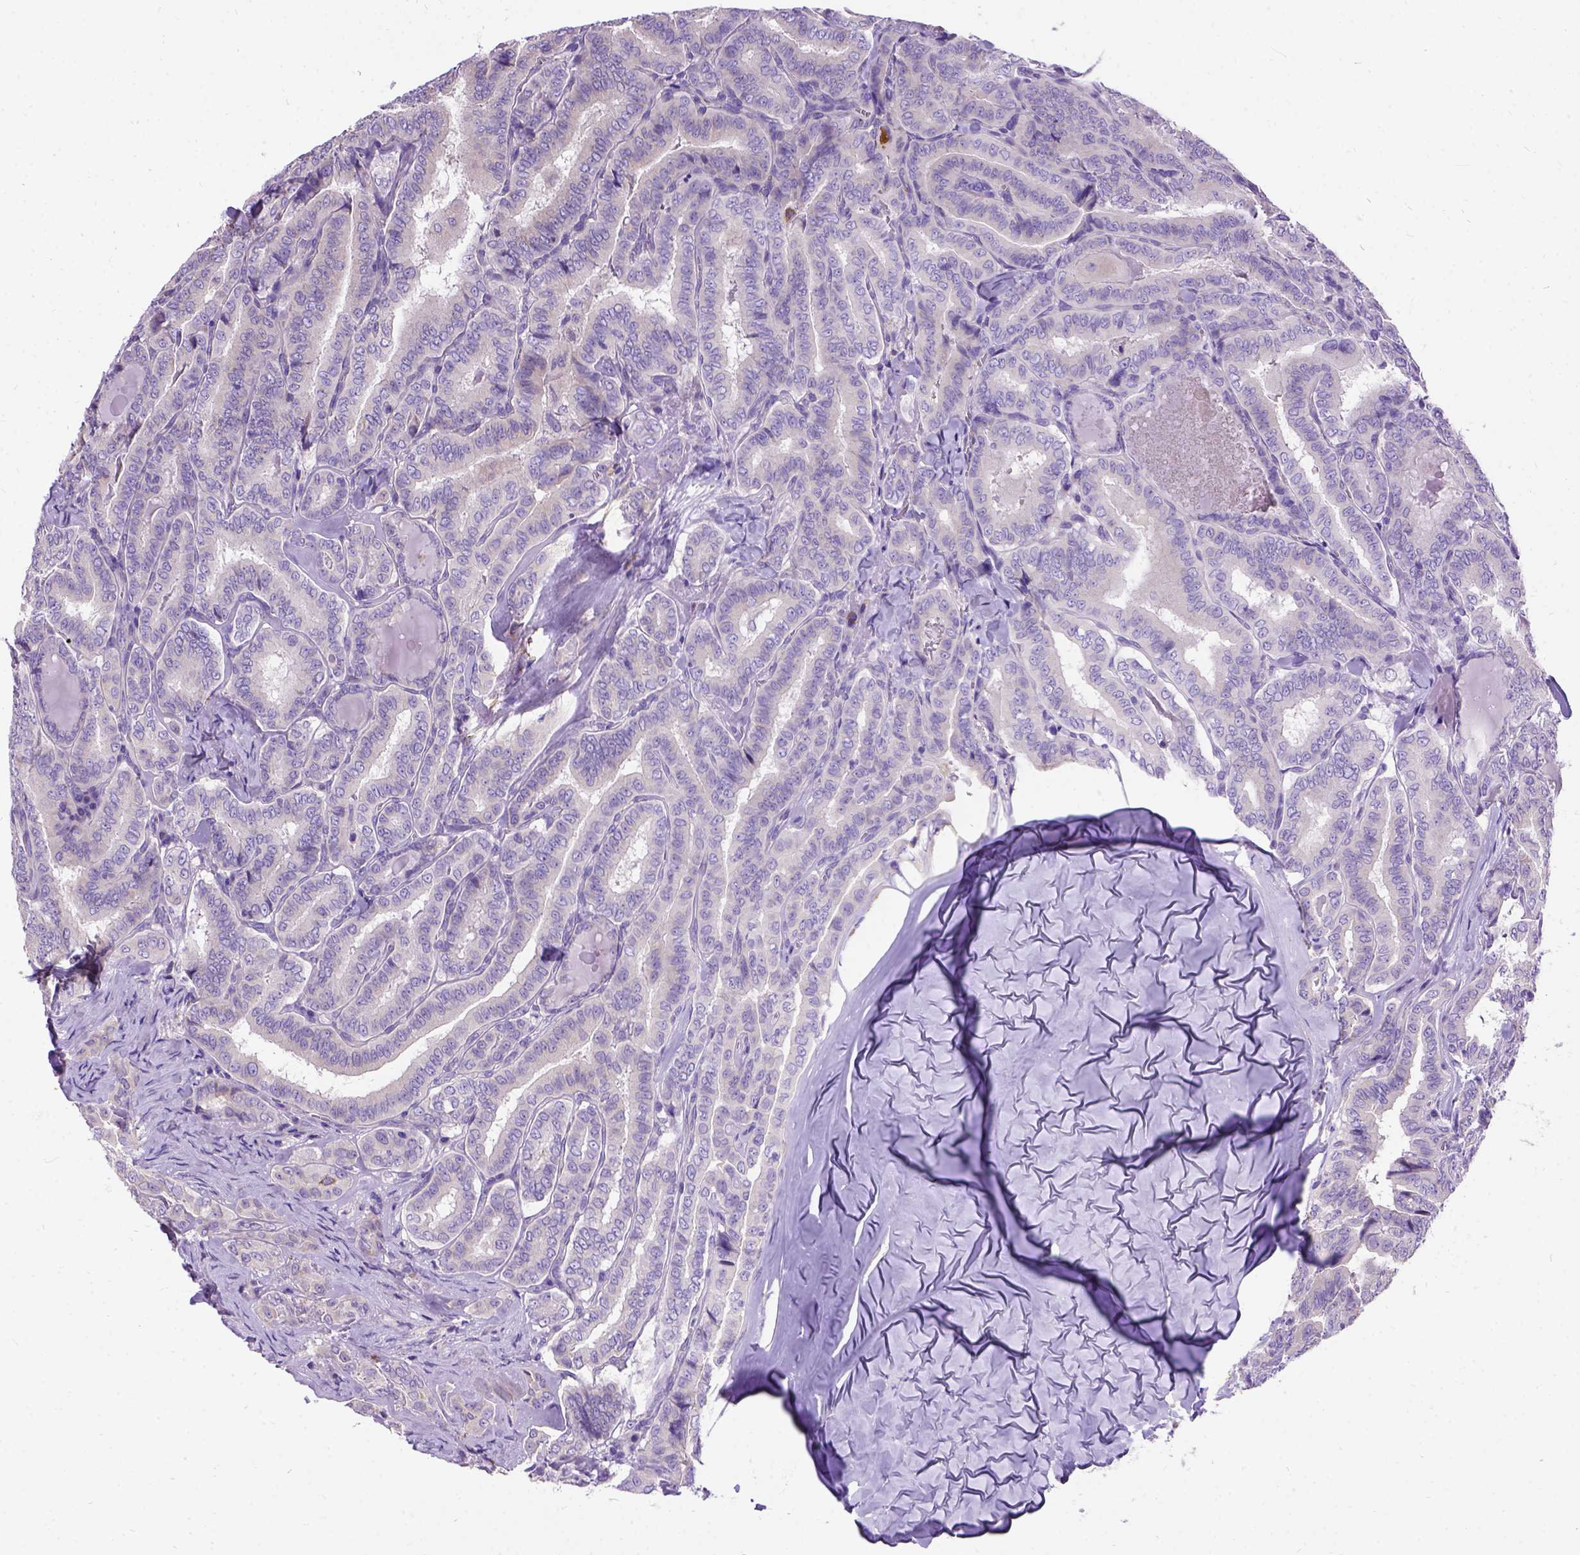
{"staining": {"intensity": "weak", "quantity": "25%-75%", "location": "cytoplasmic/membranous"}, "tissue": "thyroid cancer", "cell_type": "Tumor cells", "image_type": "cancer", "snomed": [{"axis": "morphology", "description": "Papillary adenocarcinoma, NOS"}, {"axis": "morphology", "description": "Papillary adenoma metastatic"}, {"axis": "topography", "description": "Thyroid gland"}], "caption": "A high-resolution micrograph shows immunohistochemistry (IHC) staining of thyroid cancer (papillary adenocarcinoma), which shows weak cytoplasmic/membranous expression in approximately 25%-75% of tumor cells. Nuclei are stained in blue.", "gene": "CFAP54", "patient": {"sex": "female", "age": 50}}